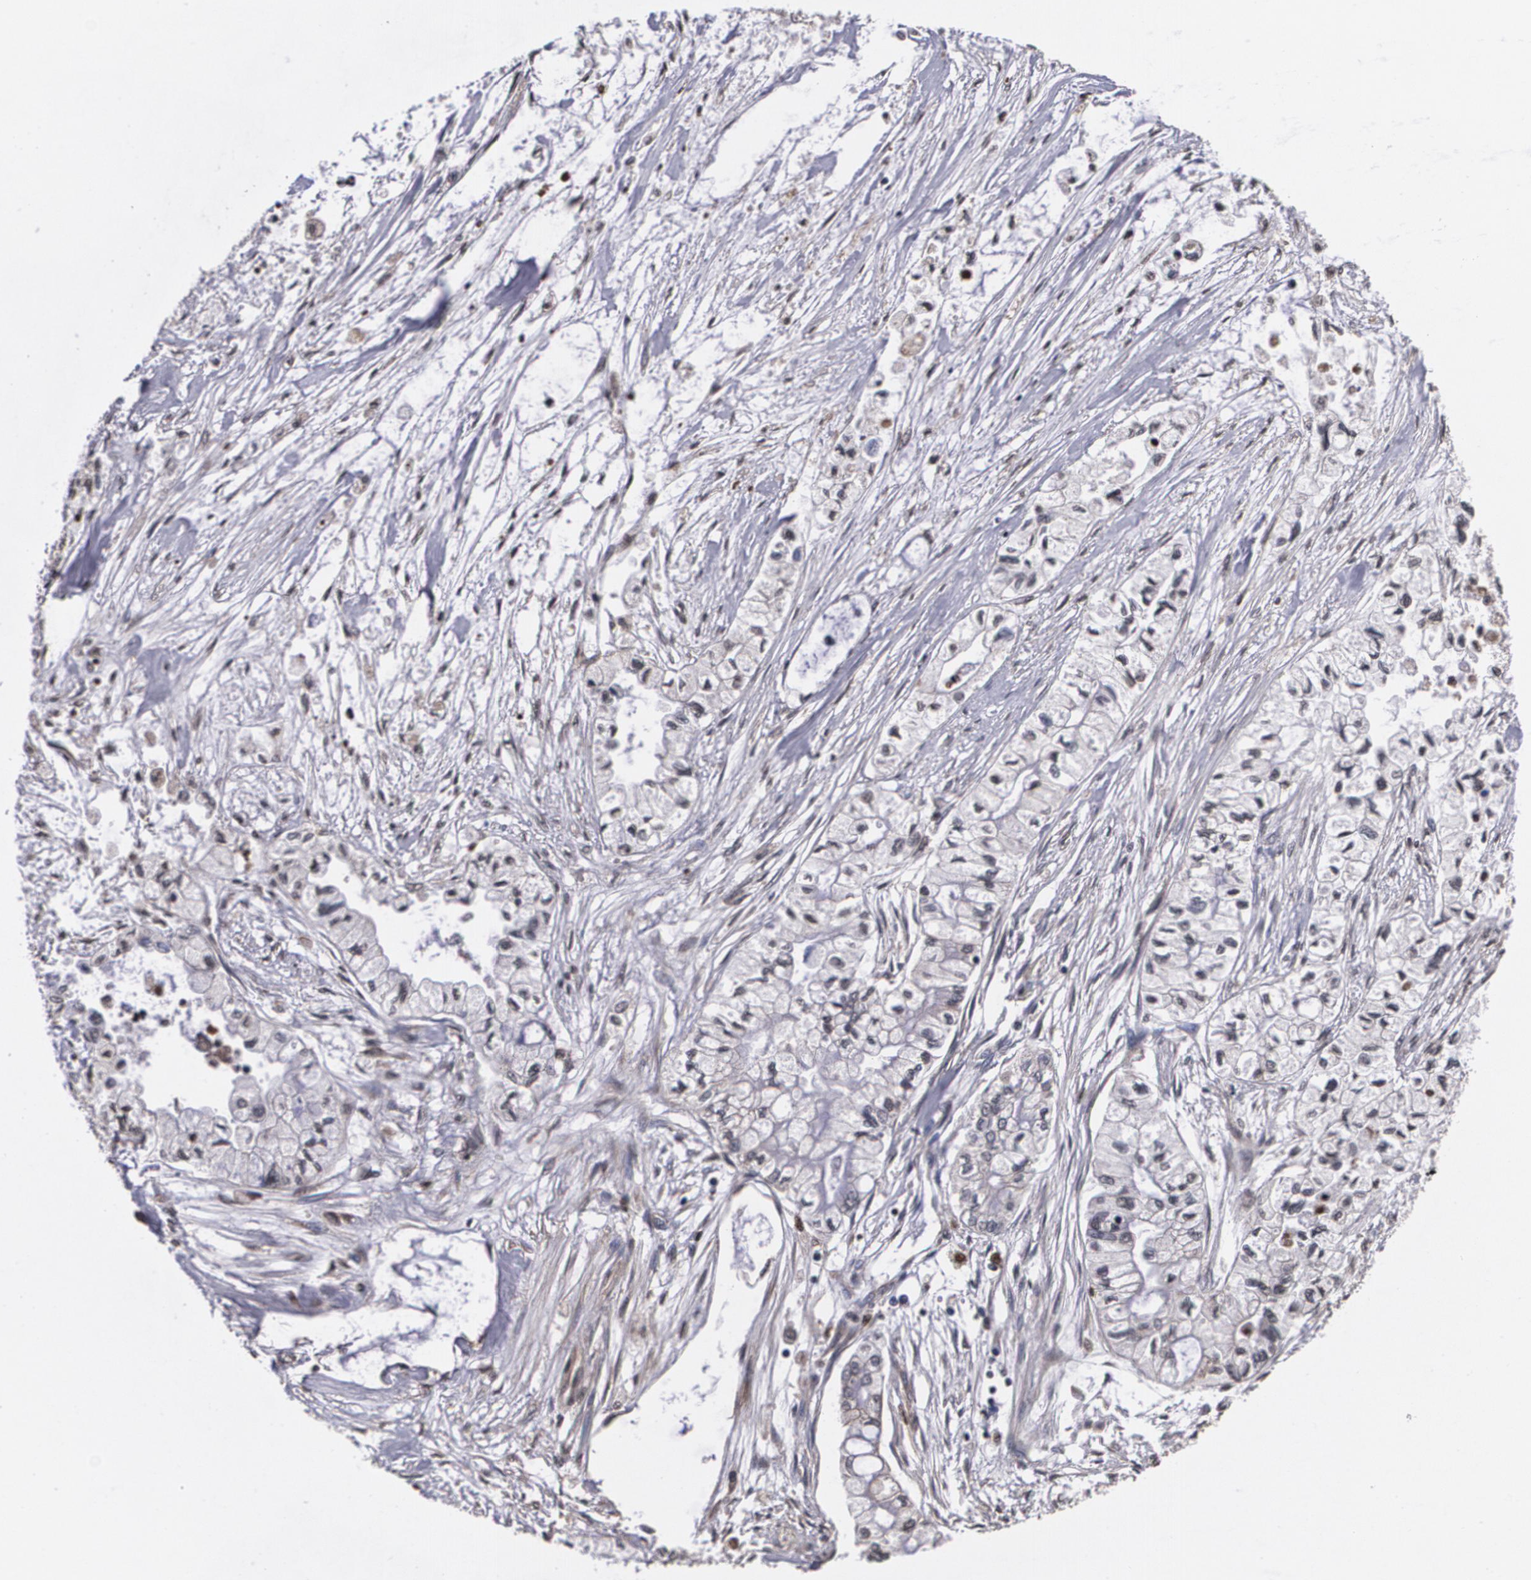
{"staining": {"intensity": "weak", "quantity": "25%-75%", "location": "cytoplasmic/membranous"}, "tissue": "pancreatic cancer", "cell_type": "Tumor cells", "image_type": "cancer", "snomed": [{"axis": "morphology", "description": "Adenocarcinoma, NOS"}, {"axis": "topography", "description": "Pancreas"}], "caption": "Protein staining shows weak cytoplasmic/membranous expression in about 25%-75% of tumor cells in pancreatic adenocarcinoma.", "gene": "MVP", "patient": {"sex": "male", "age": 79}}